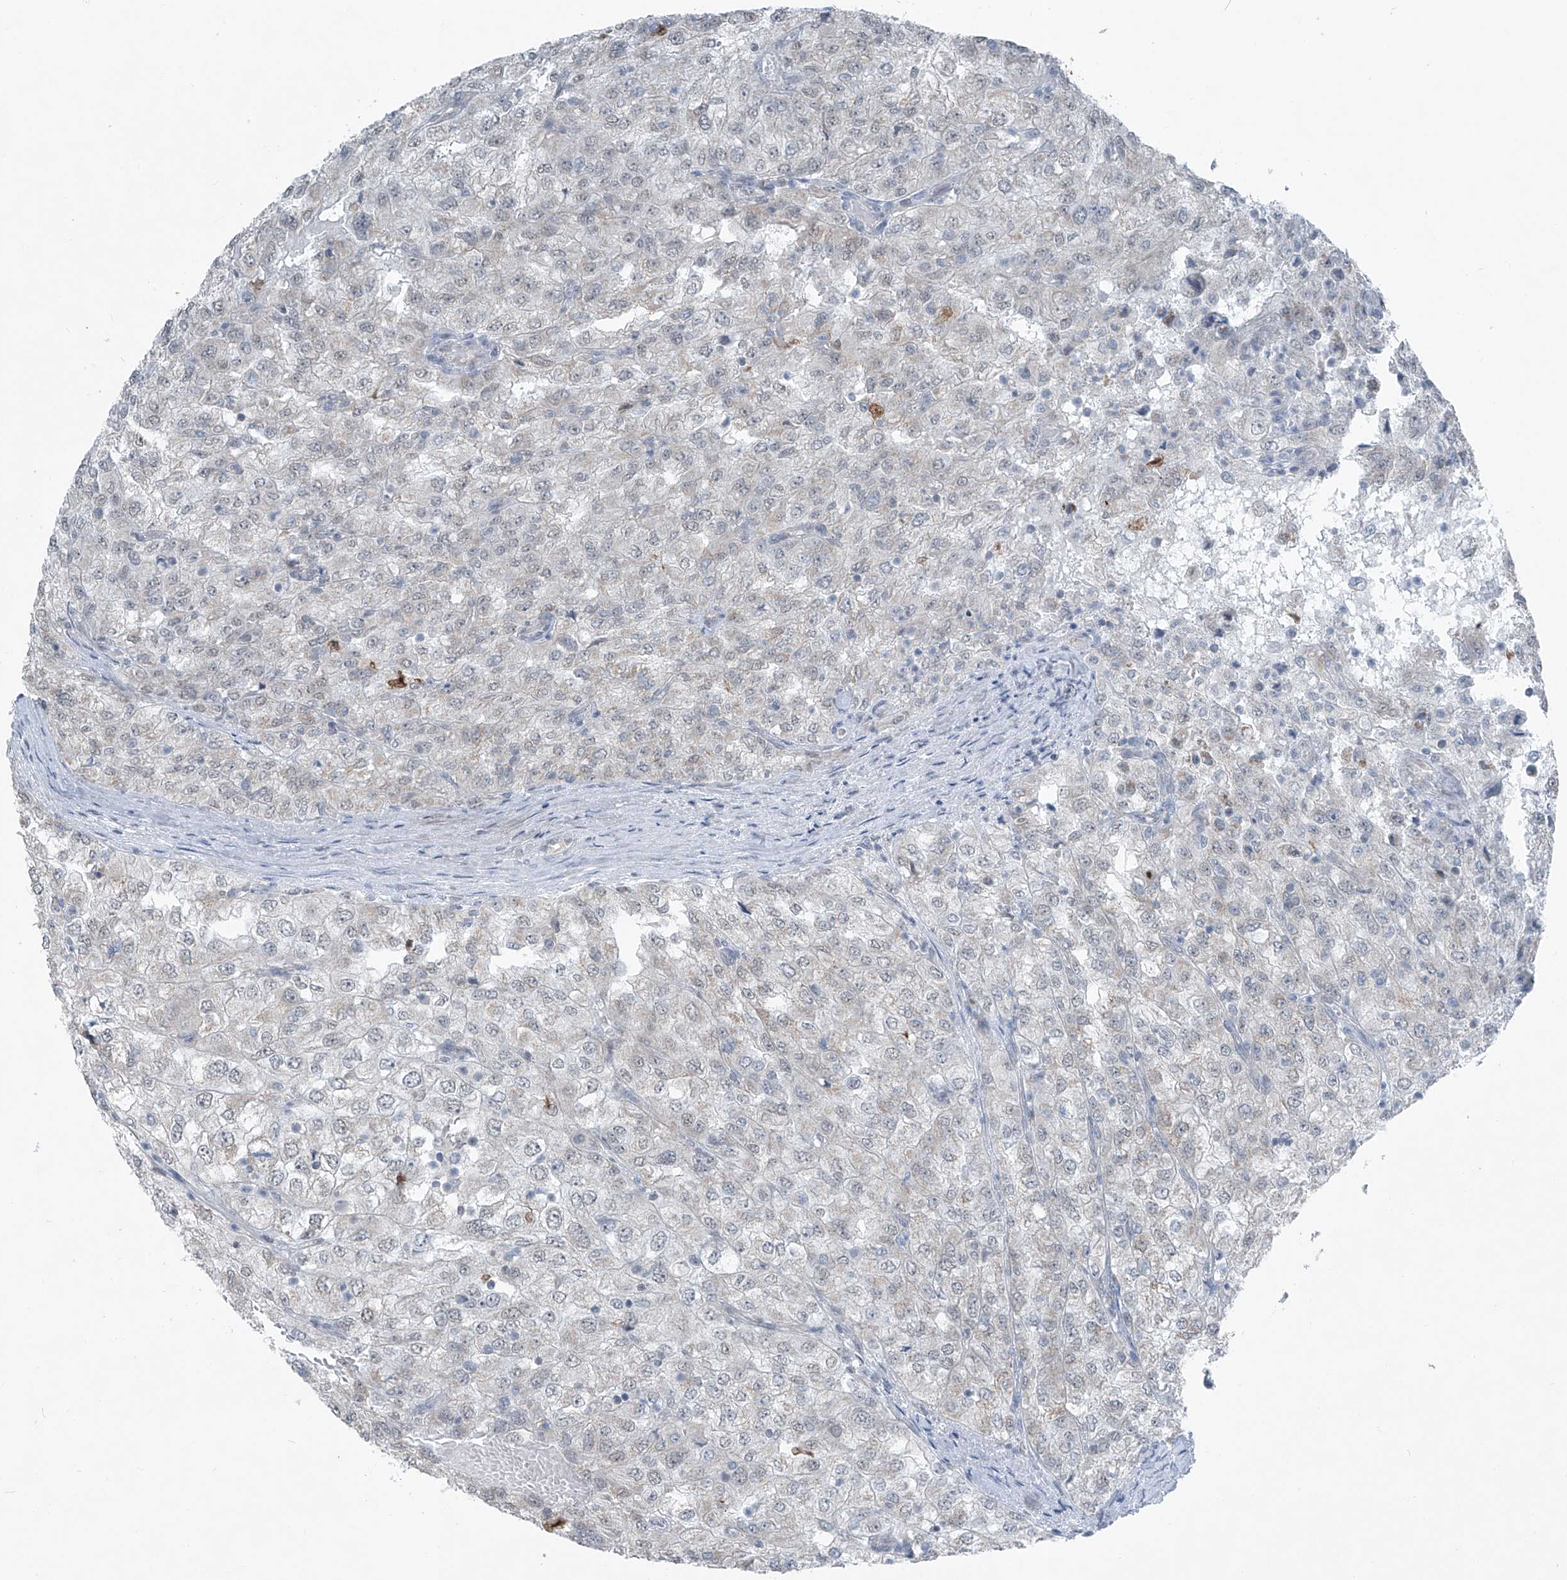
{"staining": {"intensity": "negative", "quantity": "none", "location": "none"}, "tissue": "renal cancer", "cell_type": "Tumor cells", "image_type": "cancer", "snomed": [{"axis": "morphology", "description": "Adenocarcinoma, NOS"}, {"axis": "topography", "description": "Kidney"}], "caption": "IHC histopathology image of neoplastic tissue: human renal adenocarcinoma stained with DAB (3,3'-diaminobenzidine) displays no significant protein positivity in tumor cells.", "gene": "DYRK1B", "patient": {"sex": "female", "age": 54}}